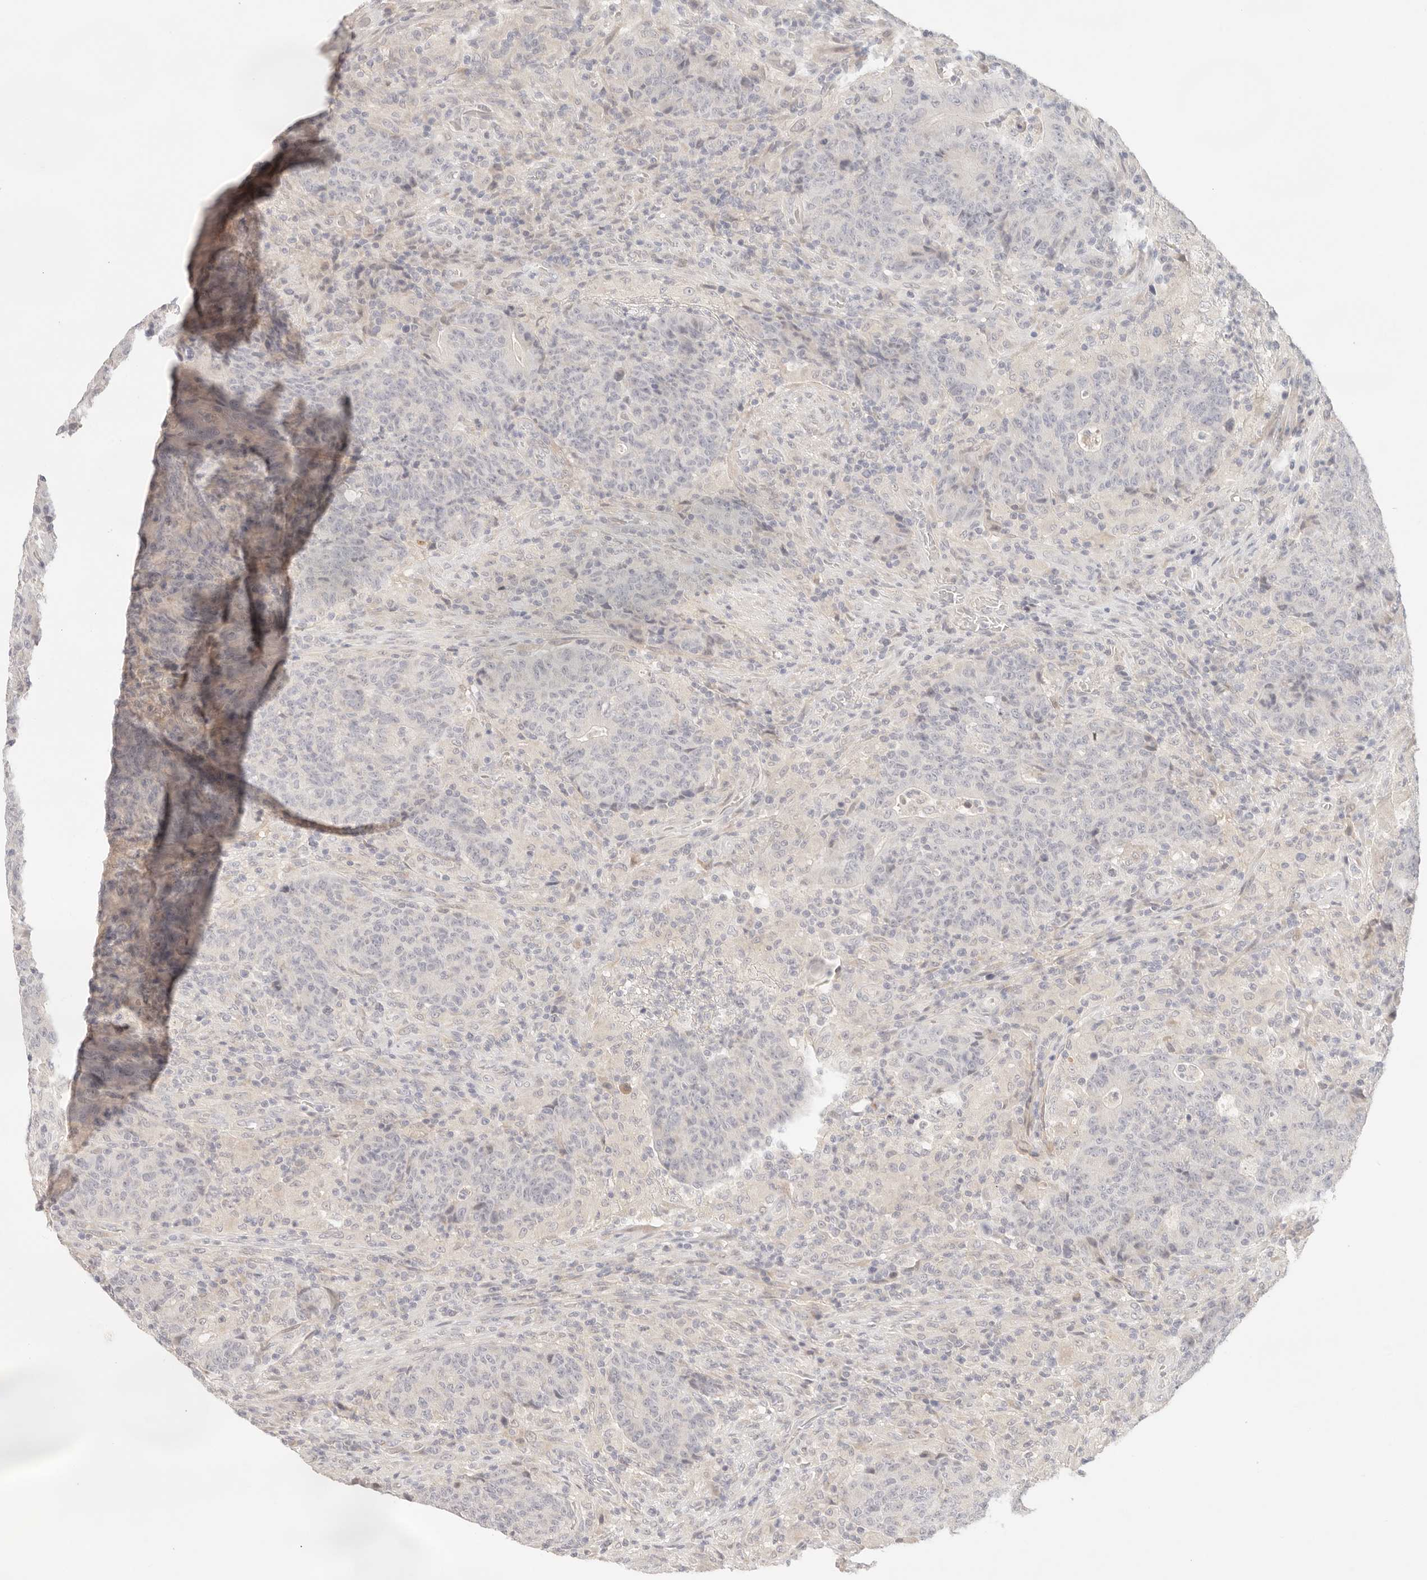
{"staining": {"intensity": "negative", "quantity": "none", "location": "none"}, "tissue": "colorectal cancer", "cell_type": "Tumor cells", "image_type": "cancer", "snomed": [{"axis": "morphology", "description": "Adenocarcinoma, NOS"}, {"axis": "topography", "description": "Colon"}], "caption": "IHC micrograph of human colorectal cancer stained for a protein (brown), which shows no staining in tumor cells. (DAB (3,3'-diaminobenzidine) IHC with hematoxylin counter stain).", "gene": "SPHK1", "patient": {"sex": "female", "age": 75}}